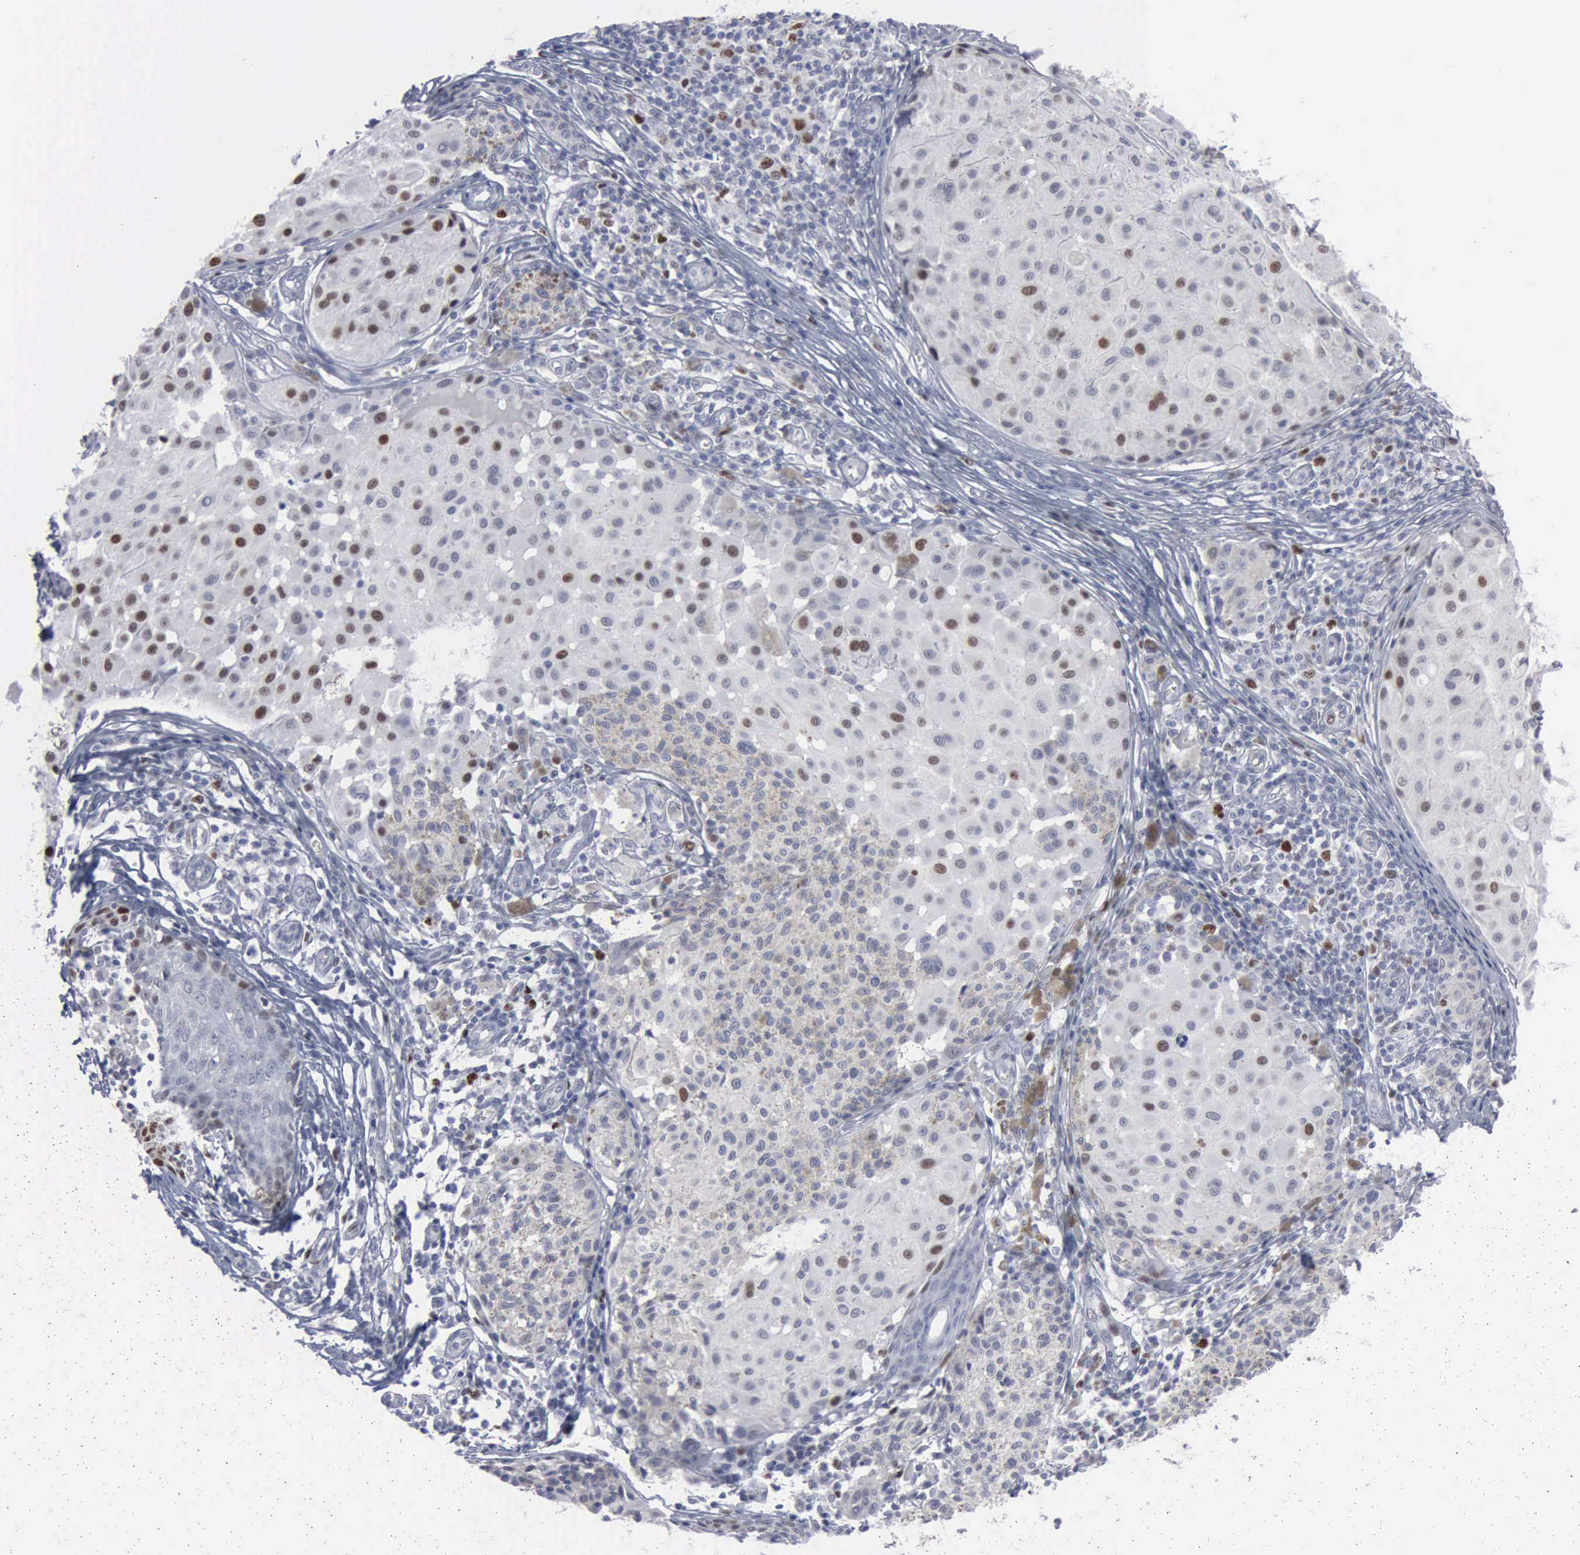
{"staining": {"intensity": "strong", "quantity": "<25%", "location": "nuclear"}, "tissue": "melanoma", "cell_type": "Tumor cells", "image_type": "cancer", "snomed": [{"axis": "morphology", "description": "Malignant melanoma, NOS"}, {"axis": "topography", "description": "Skin"}], "caption": "A high-resolution micrograph shows immunohistochemistry (IHC) staining of melanoma, which exhibits strong nuclear positivity in approximately <25% of tumor cells.", "gene": "MCM5", "patient": {"sex": "male", "age": 36}}